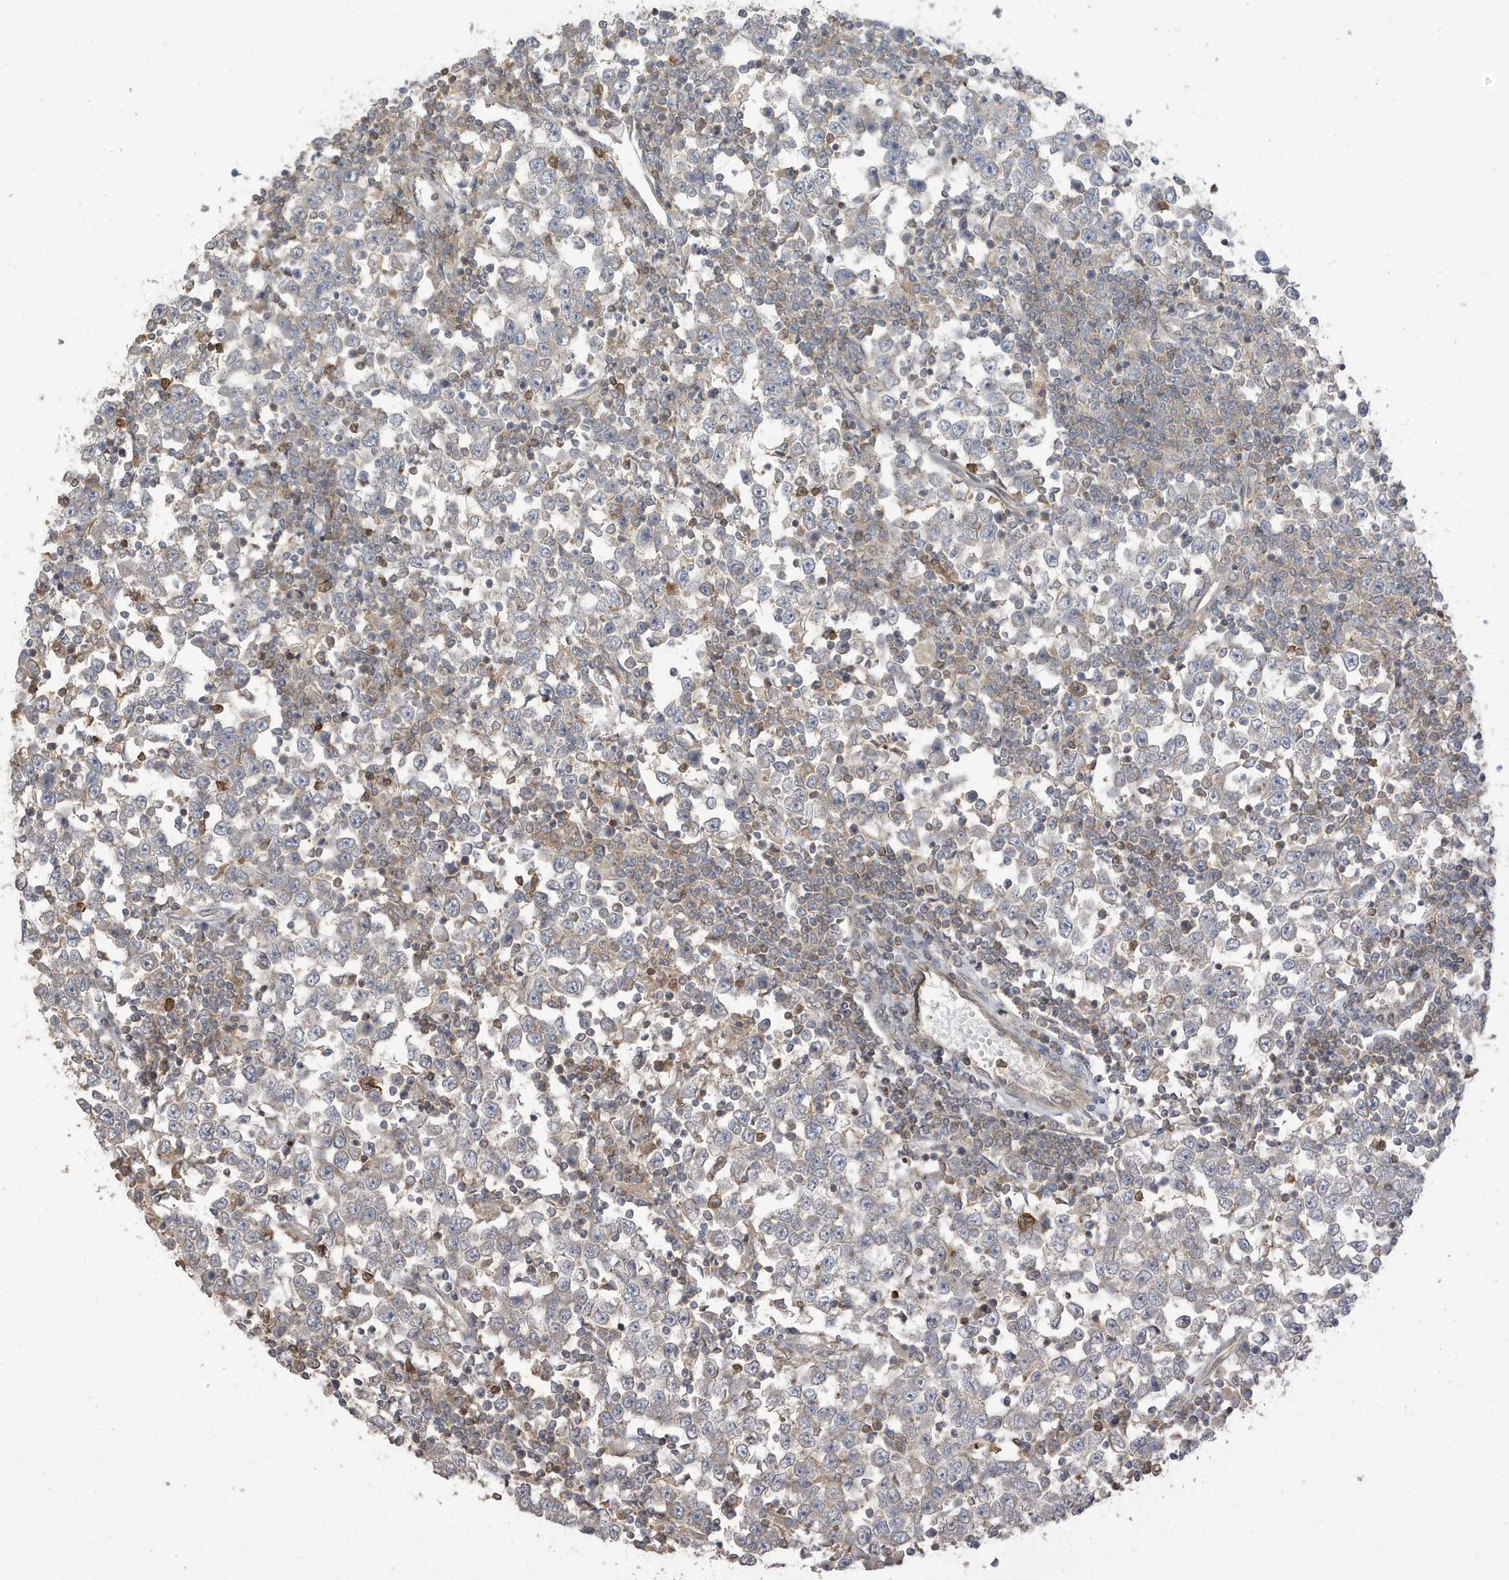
{"staining": {"intensity": "negative", "quantity": "none", "location": "none"}, "tissue": "testis cancer", "cell_type": "Tumor cells", "image_type": "cancer", "snomed": [{"axis": "morphology", "description": "Seminoma, NOS"}, {"axis": "topography", "description": "Testis"}], "caption": "IHC photomicrograph of seminoma (testis) stained for a protein (brown), which demonstrates no positivity in tumor cells.", "gene": "TAB3", "patient": {"sex": "male", "age": 65}}